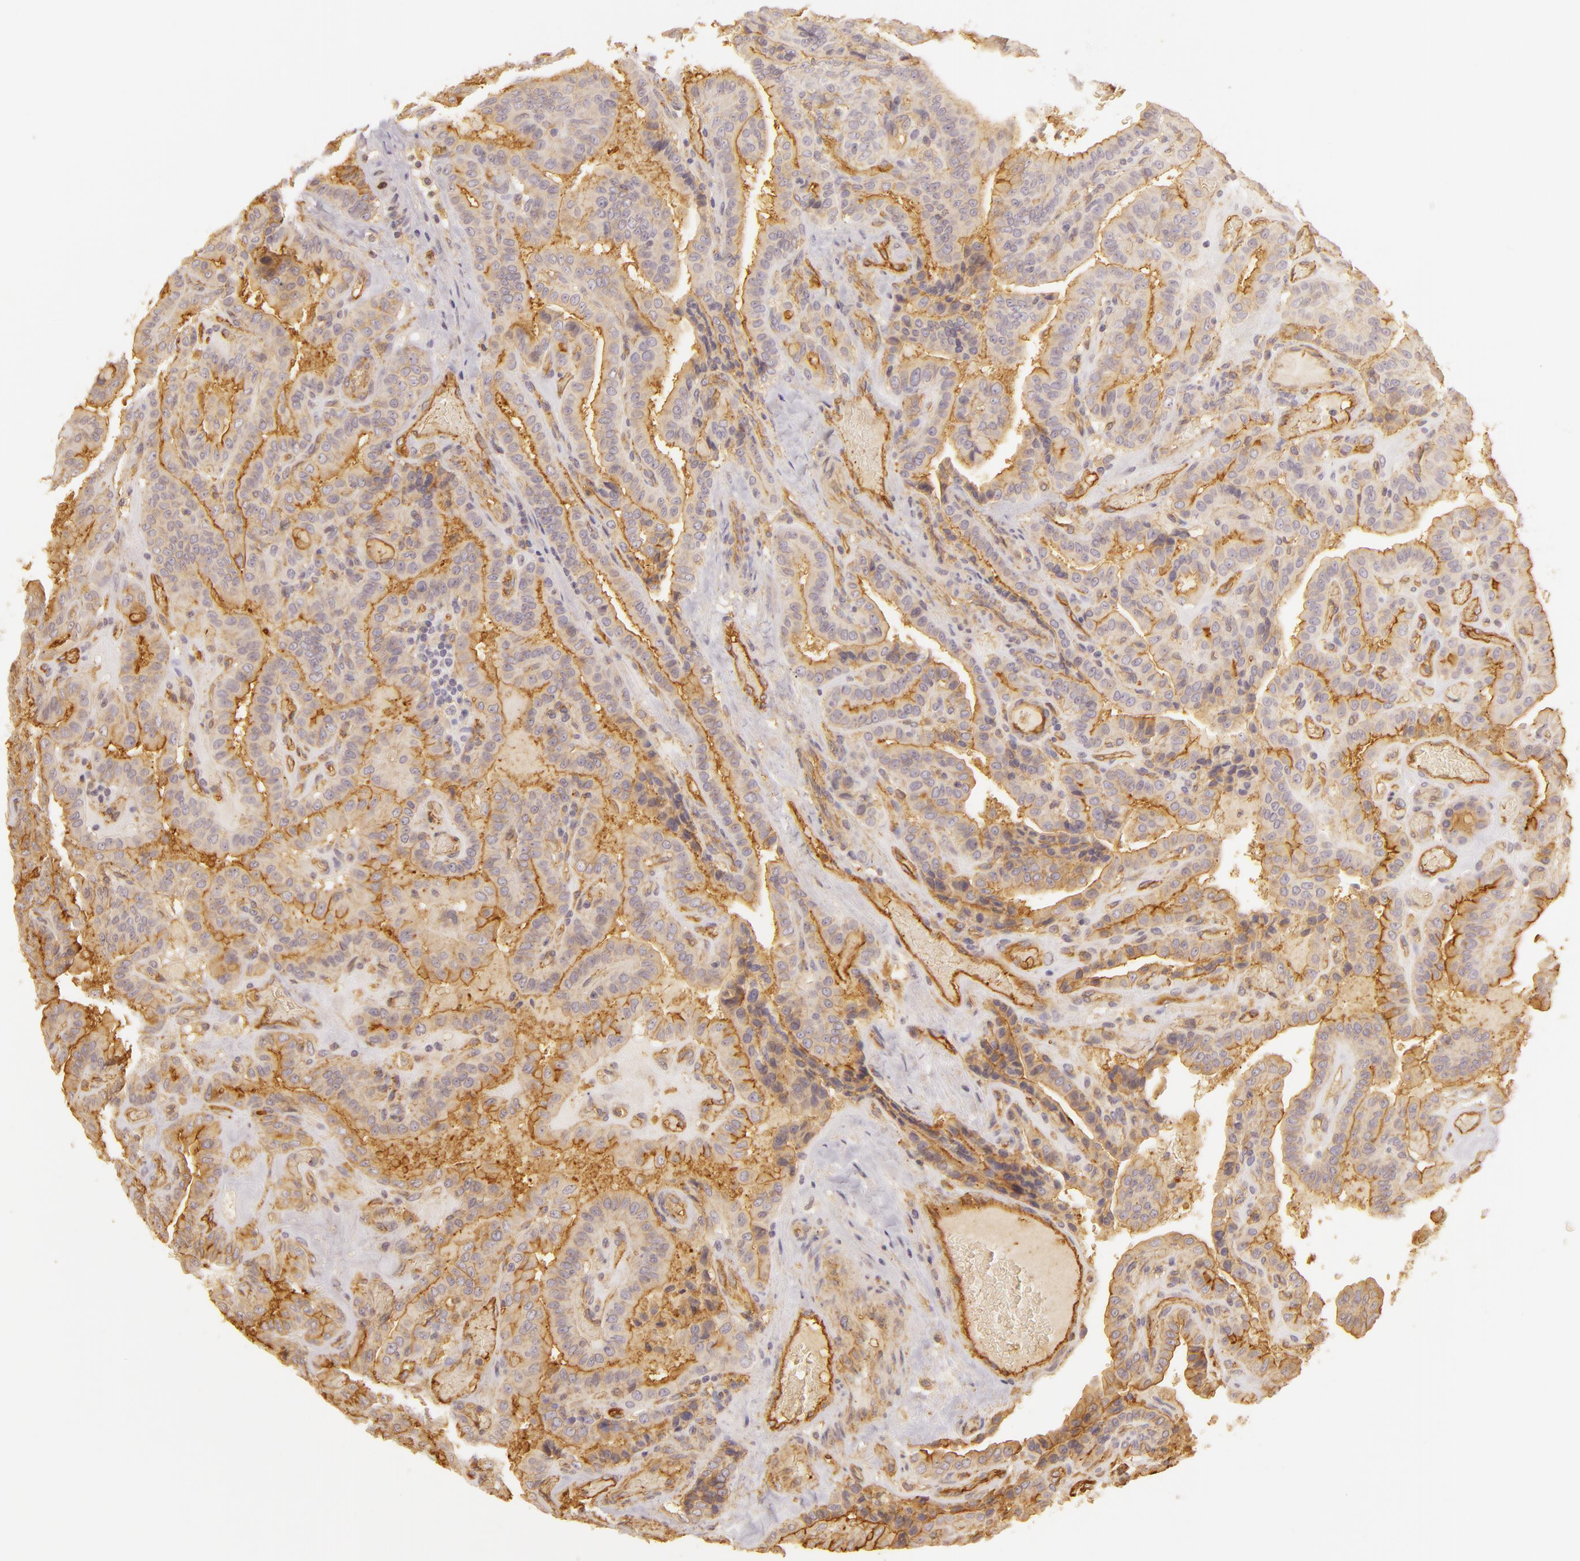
{"staining": {"intensity": "moderate", "quantity": ">75%", "location": "cytoplasmic/membranous"}, "tissue": "thyroid cancer", "cell_type": "Tumor cells", "image_type": "cancer", "snomed": [{"axis": "morphology", "description": "Papillary adenocarcinoma, NOS"}, {"axis": "topography", "description": "Thyroid gland"}], "caption": "This image shows immunohistochemistry (IHC) staining of thyroid cancer, with medium moderate cytoplasmic/membranous expression in approximately >75% of tumor cells.", "gene": "CD59", "patient": {"sex": "male", "age": 87}}